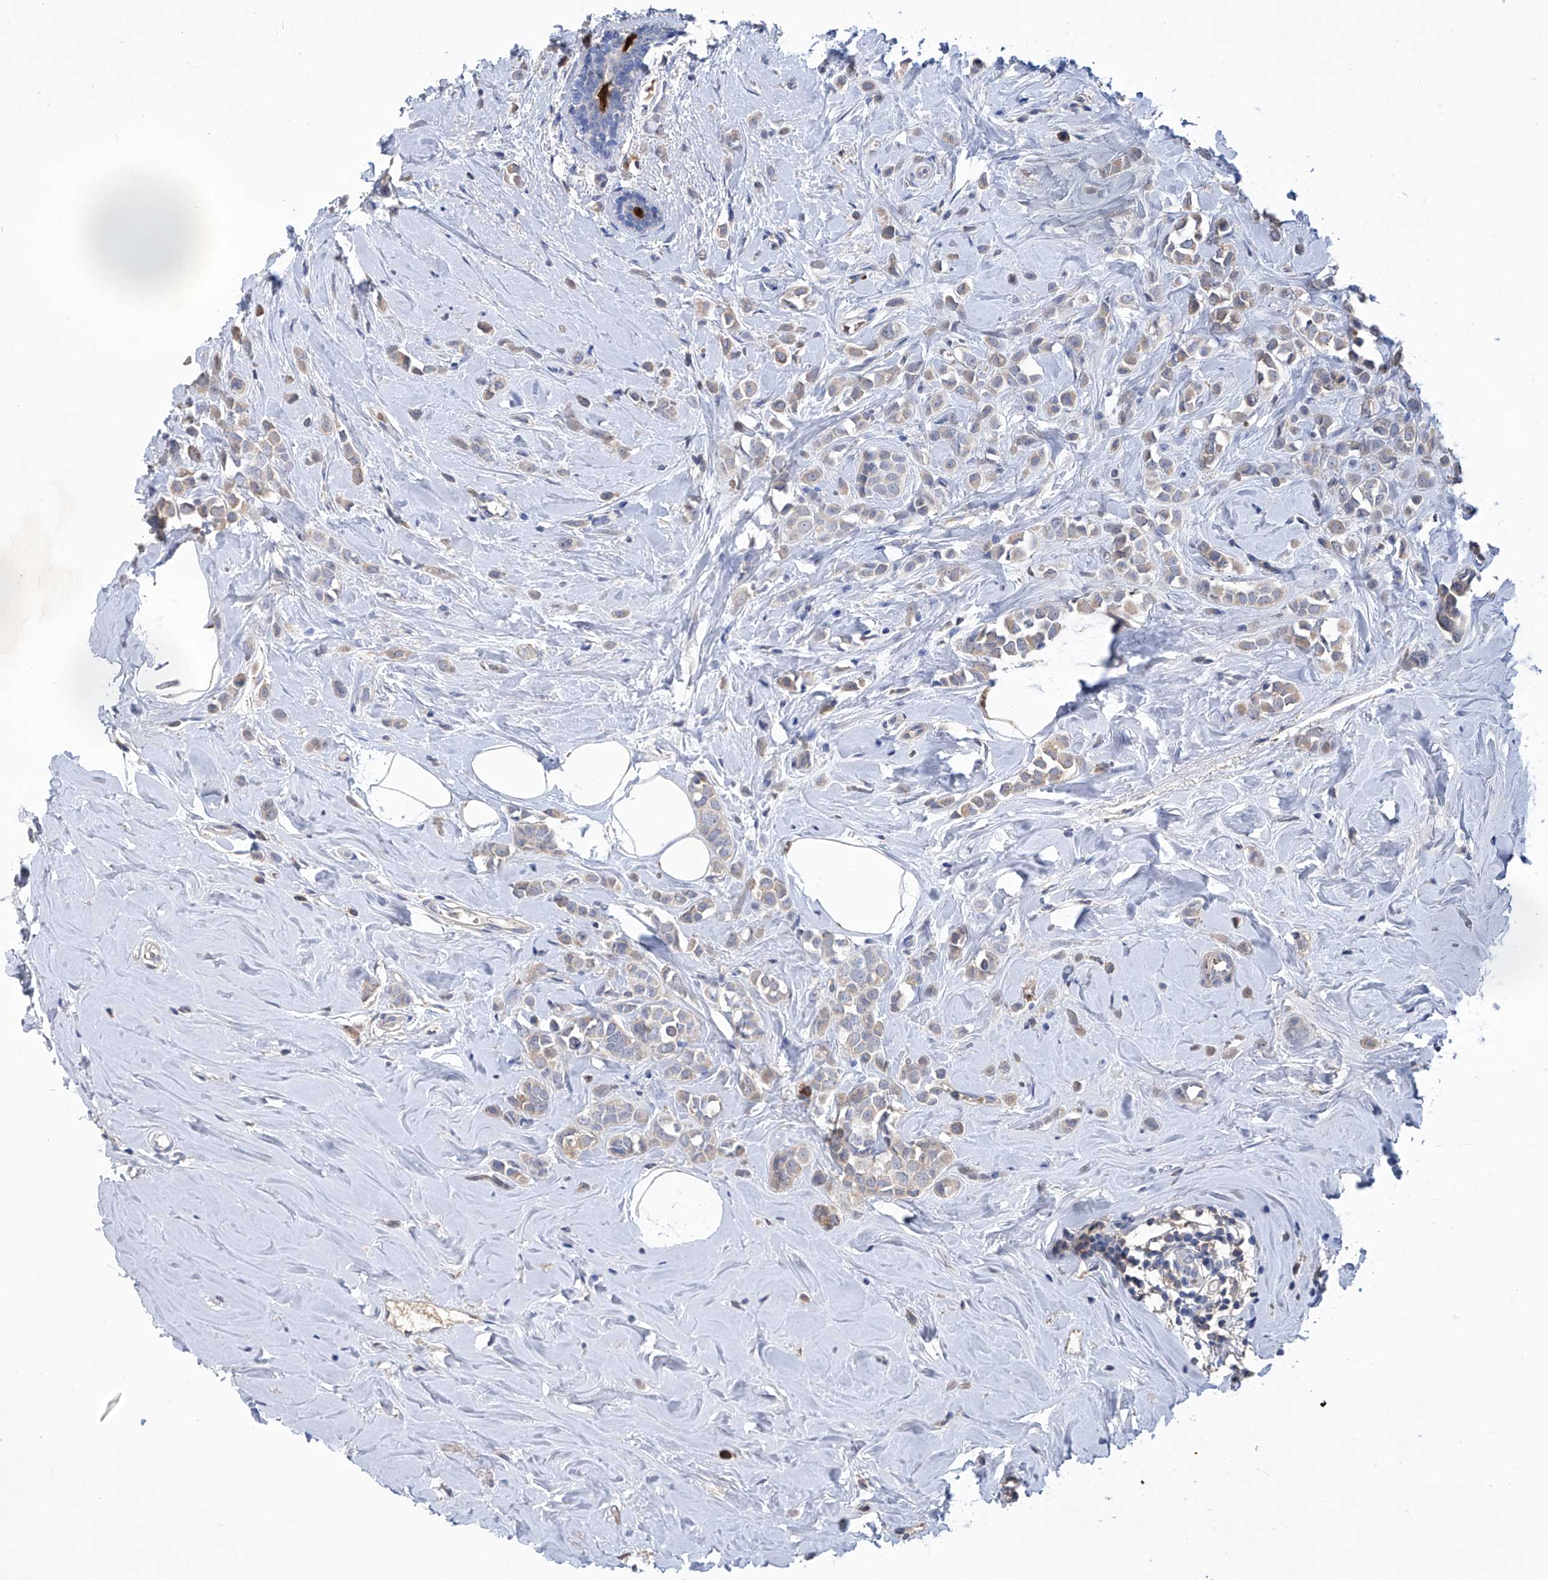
{"staining": {"intensity": "weak", "quantity": "<25%", "location": "cytoplasmic/membranous"}, "tissue": "breast cancer", "cell_type": "Tumor cells", "image_type": "cancer", "snomed": [{"axis": "morphology", "description": "Lobular carcinoma"}, {"axis": "topography", "description": "Breast"}], "caption": "The photomicrograph reveals no staining of tumor cells in breast cancer (lobular carcinoma).", "gene": "GPT", "patient": {"sex": "female", "age": 47}}